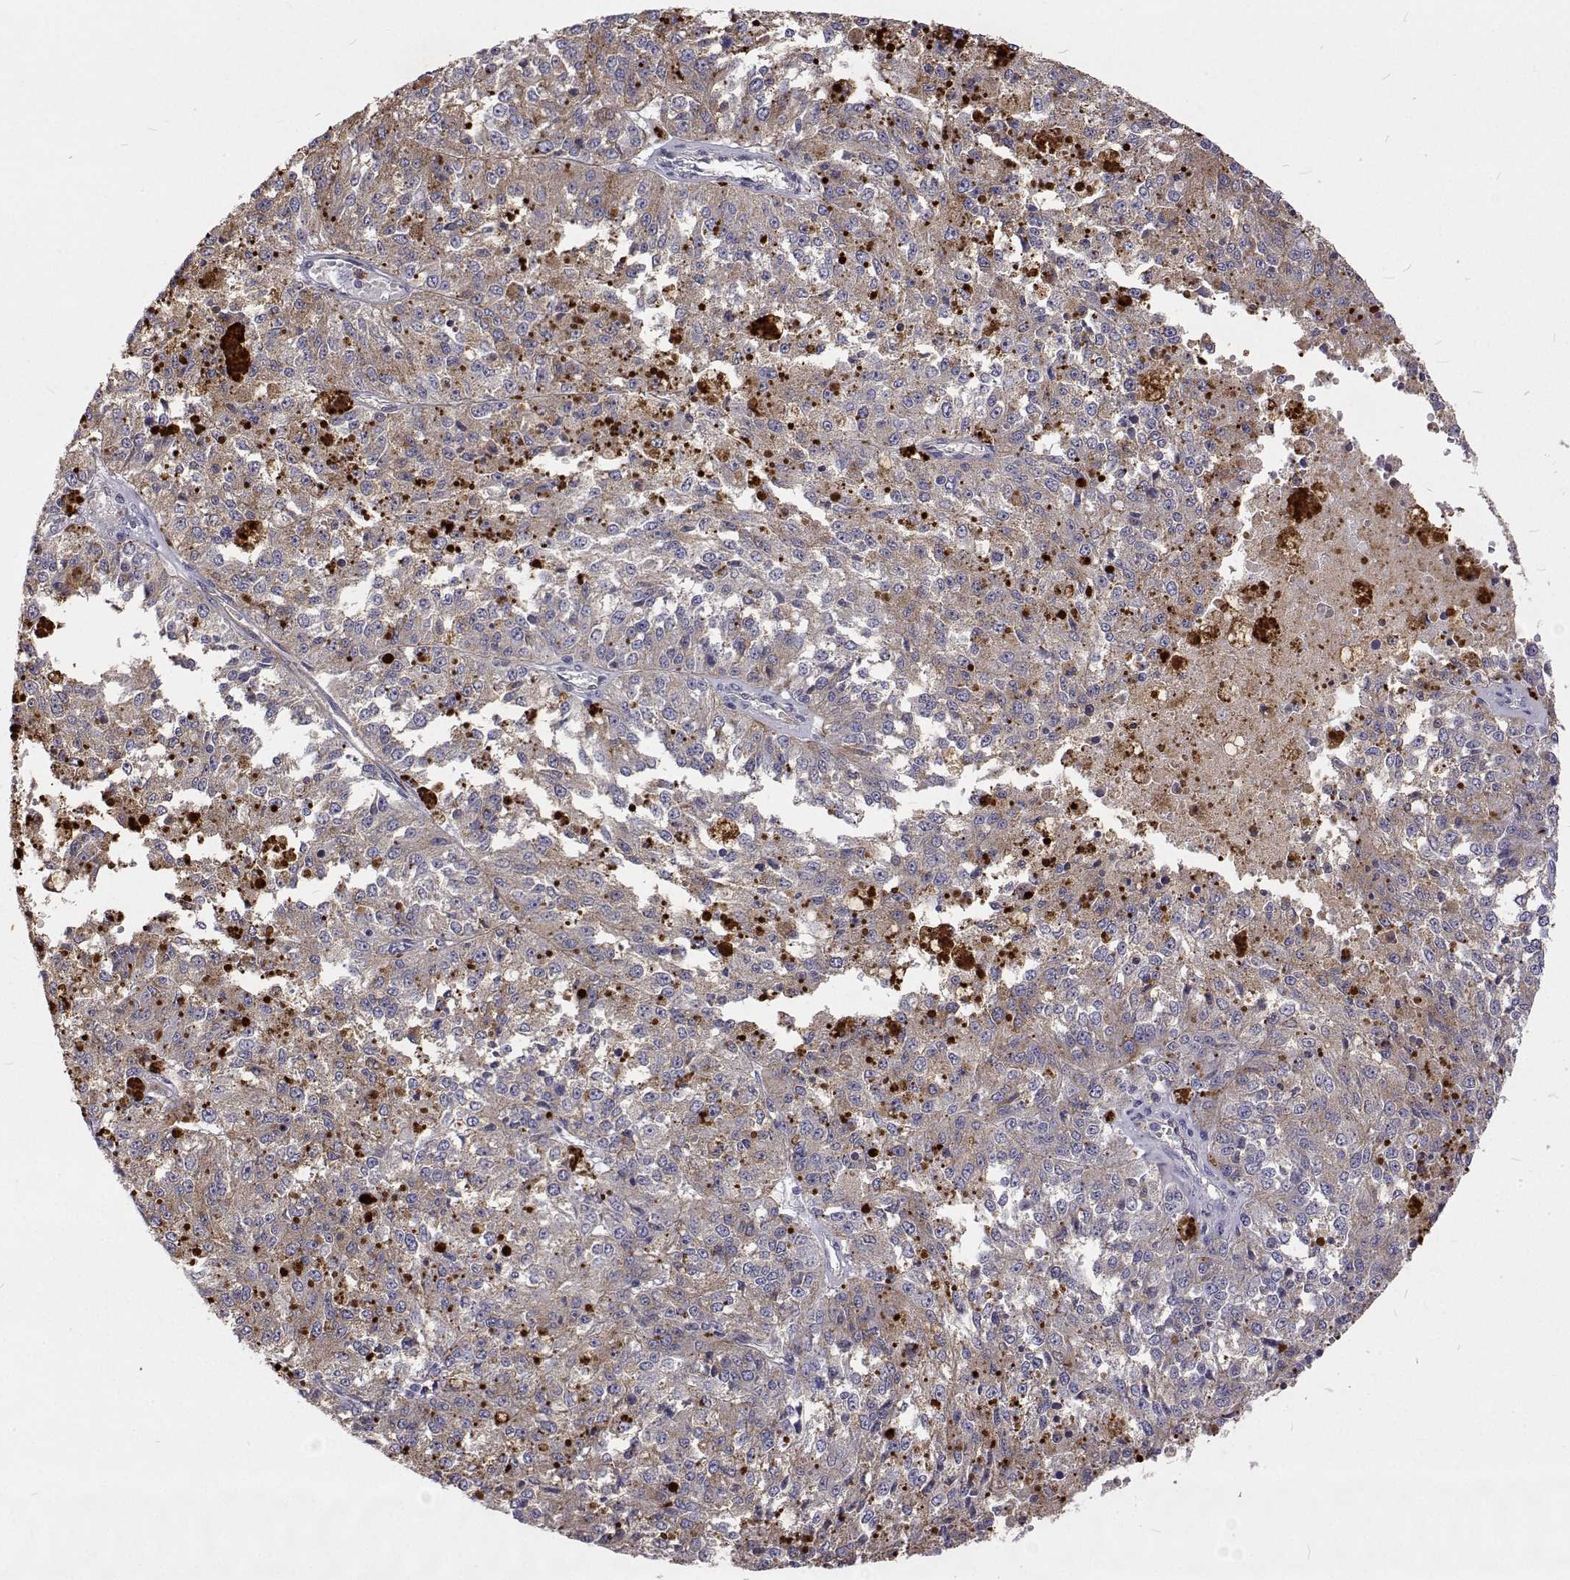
{"staining": {"intensity": "negative", "quantity": "none", "location": "none"}, "tissue": "melanoma", "cell_type": "Tumor cells", "image_type": "cancer", "snomed": [{"axis": "morphology", "description": "Malignant melanoma, Metastatic site"}, {"axis": "topography", "description": "Lymph node"}], "caption": "Melanoma stained for a protein using immunohistochemistry (IHC) reveals no expression tumor cells.", "gene": "NPR3", "patient": {"sex": "female", "age": 64}}